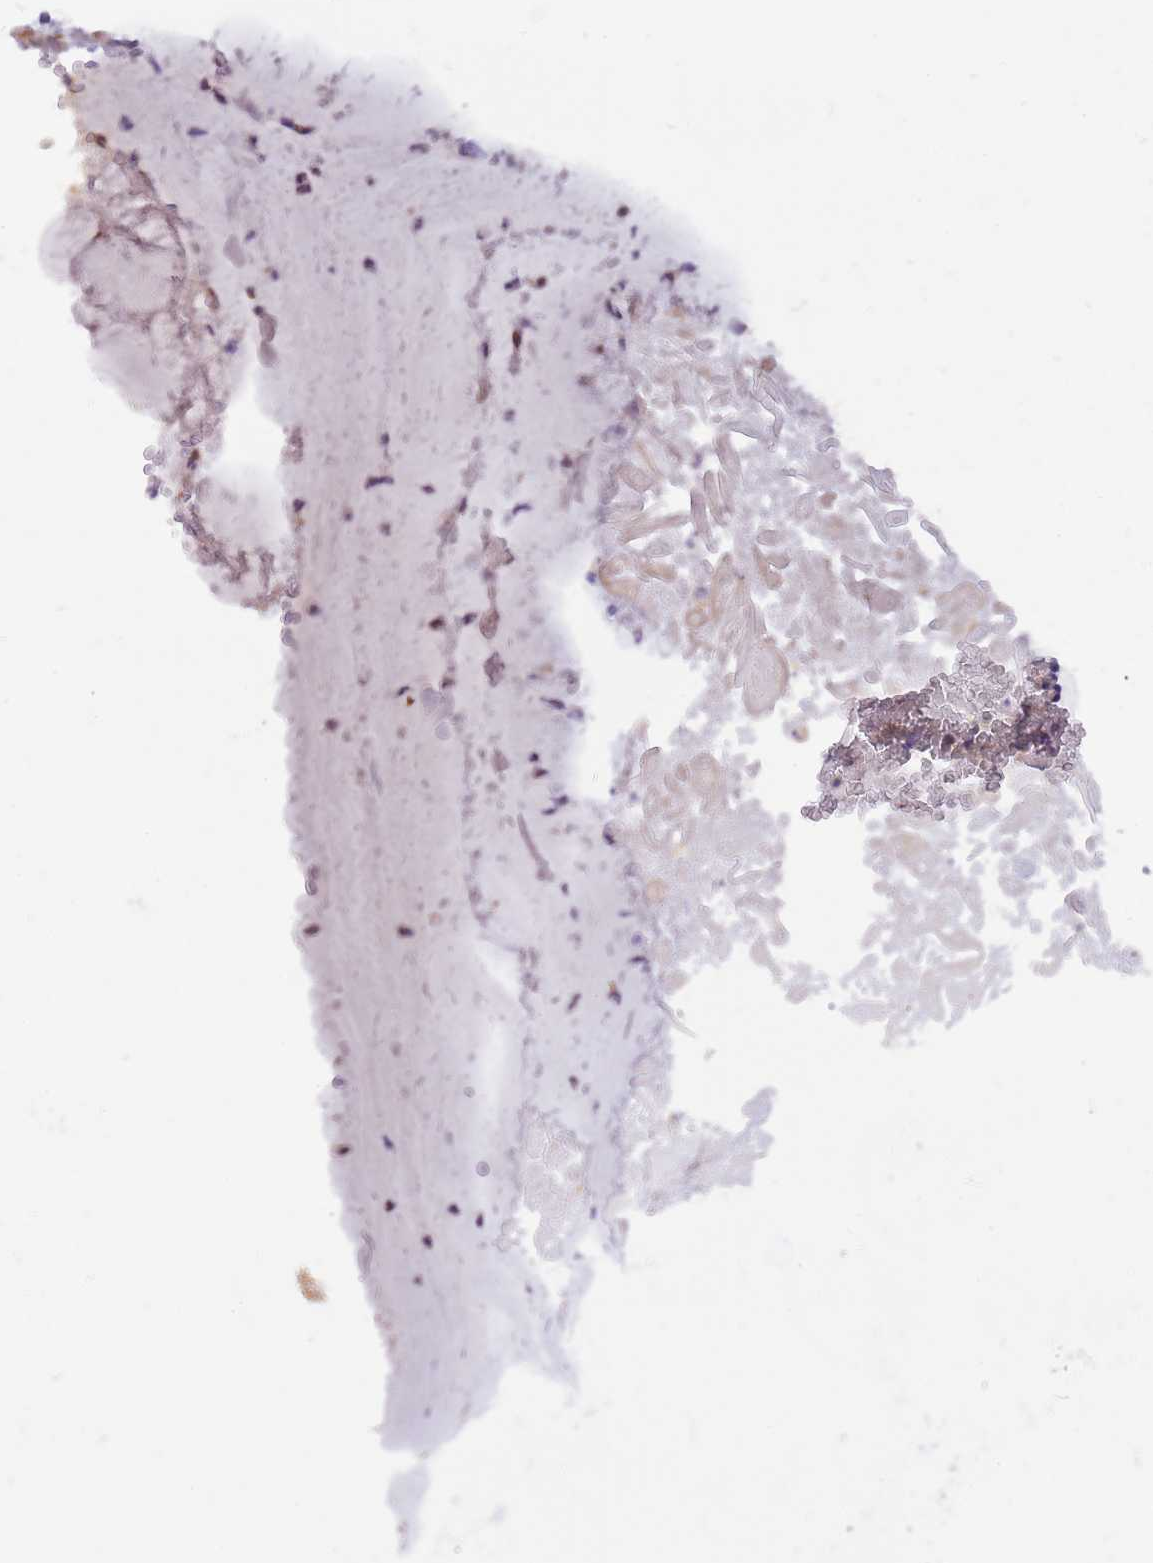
{"staining": {"intensity": "negative", "quantity": "none", "location": "none"}, "tissue": "adipose tissue", "cell_type": "Adipocytes", "image_type": "normal", "snomed": [{"axis": "morphology", "description": "Normal tissue, NOS"}, {"axis": "topography", "description": "Lymph node"}, {"axis": "topography", "description": "Cartilage tissue"}, {"axis": "topography", "description": "Bronchus"}], "caption": "Adipose tissue stained for a protein using IHC displays no staining adipocytes.", "gene": "PCNX1", "patient": {"sex": "male", "age": 63}}